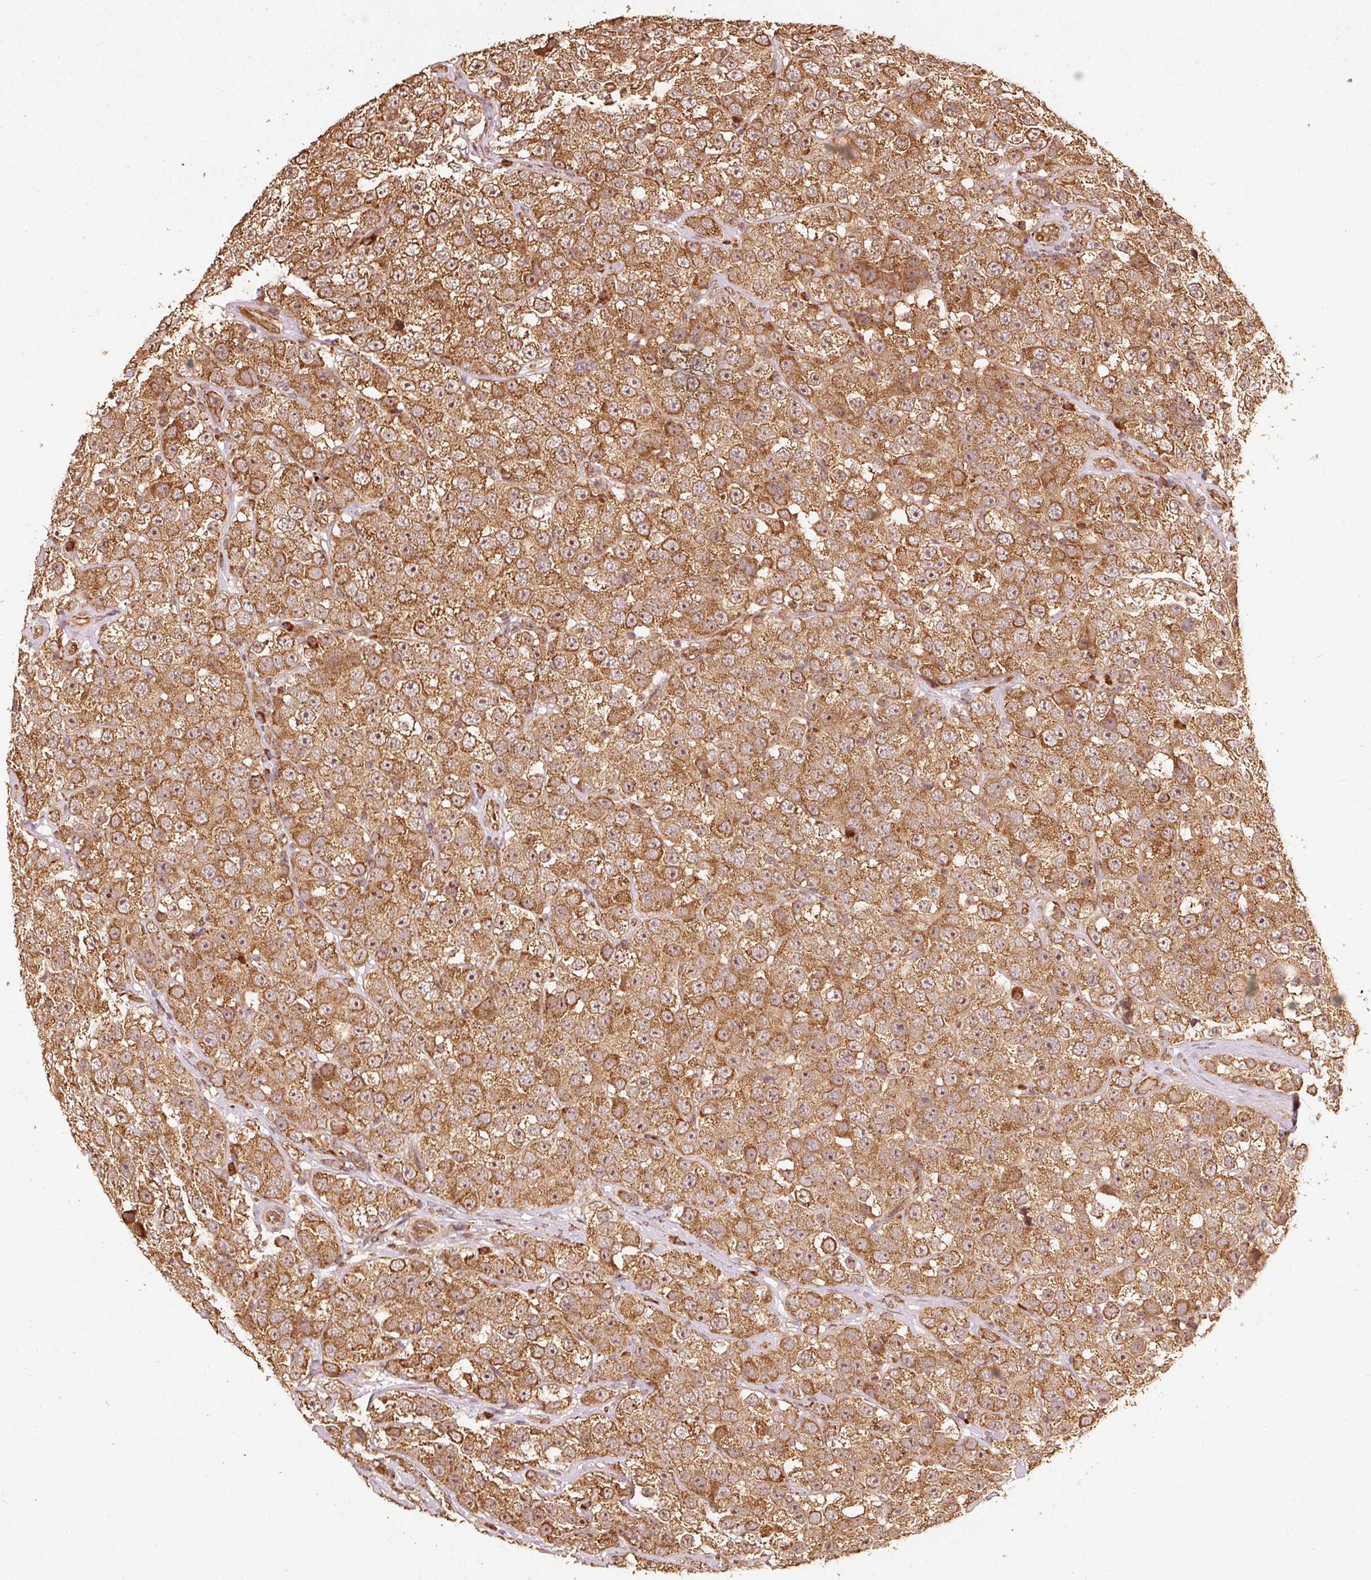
{"staining": {"intensity": "strong", "quantity": ">75%", "location": "cytoplasmic/membranous"}, "tissue": "testis cancer", "cell_type": "Tumor cells", "image_type": "cancer", "snomed": [{"axis": "morphology", "description": "Seminoma, NOS"}, {"axis": "topography", "description": "Testis"}], "caption": "The micrograph shows immunohistochemical staining of testis cancer (seminoma). There is strong cytoplasmic/membranous staining is identified in approximately >75% of tumor cells.", "gene": "MRPL16", "patient": {"sex": "male", "age": 28}}